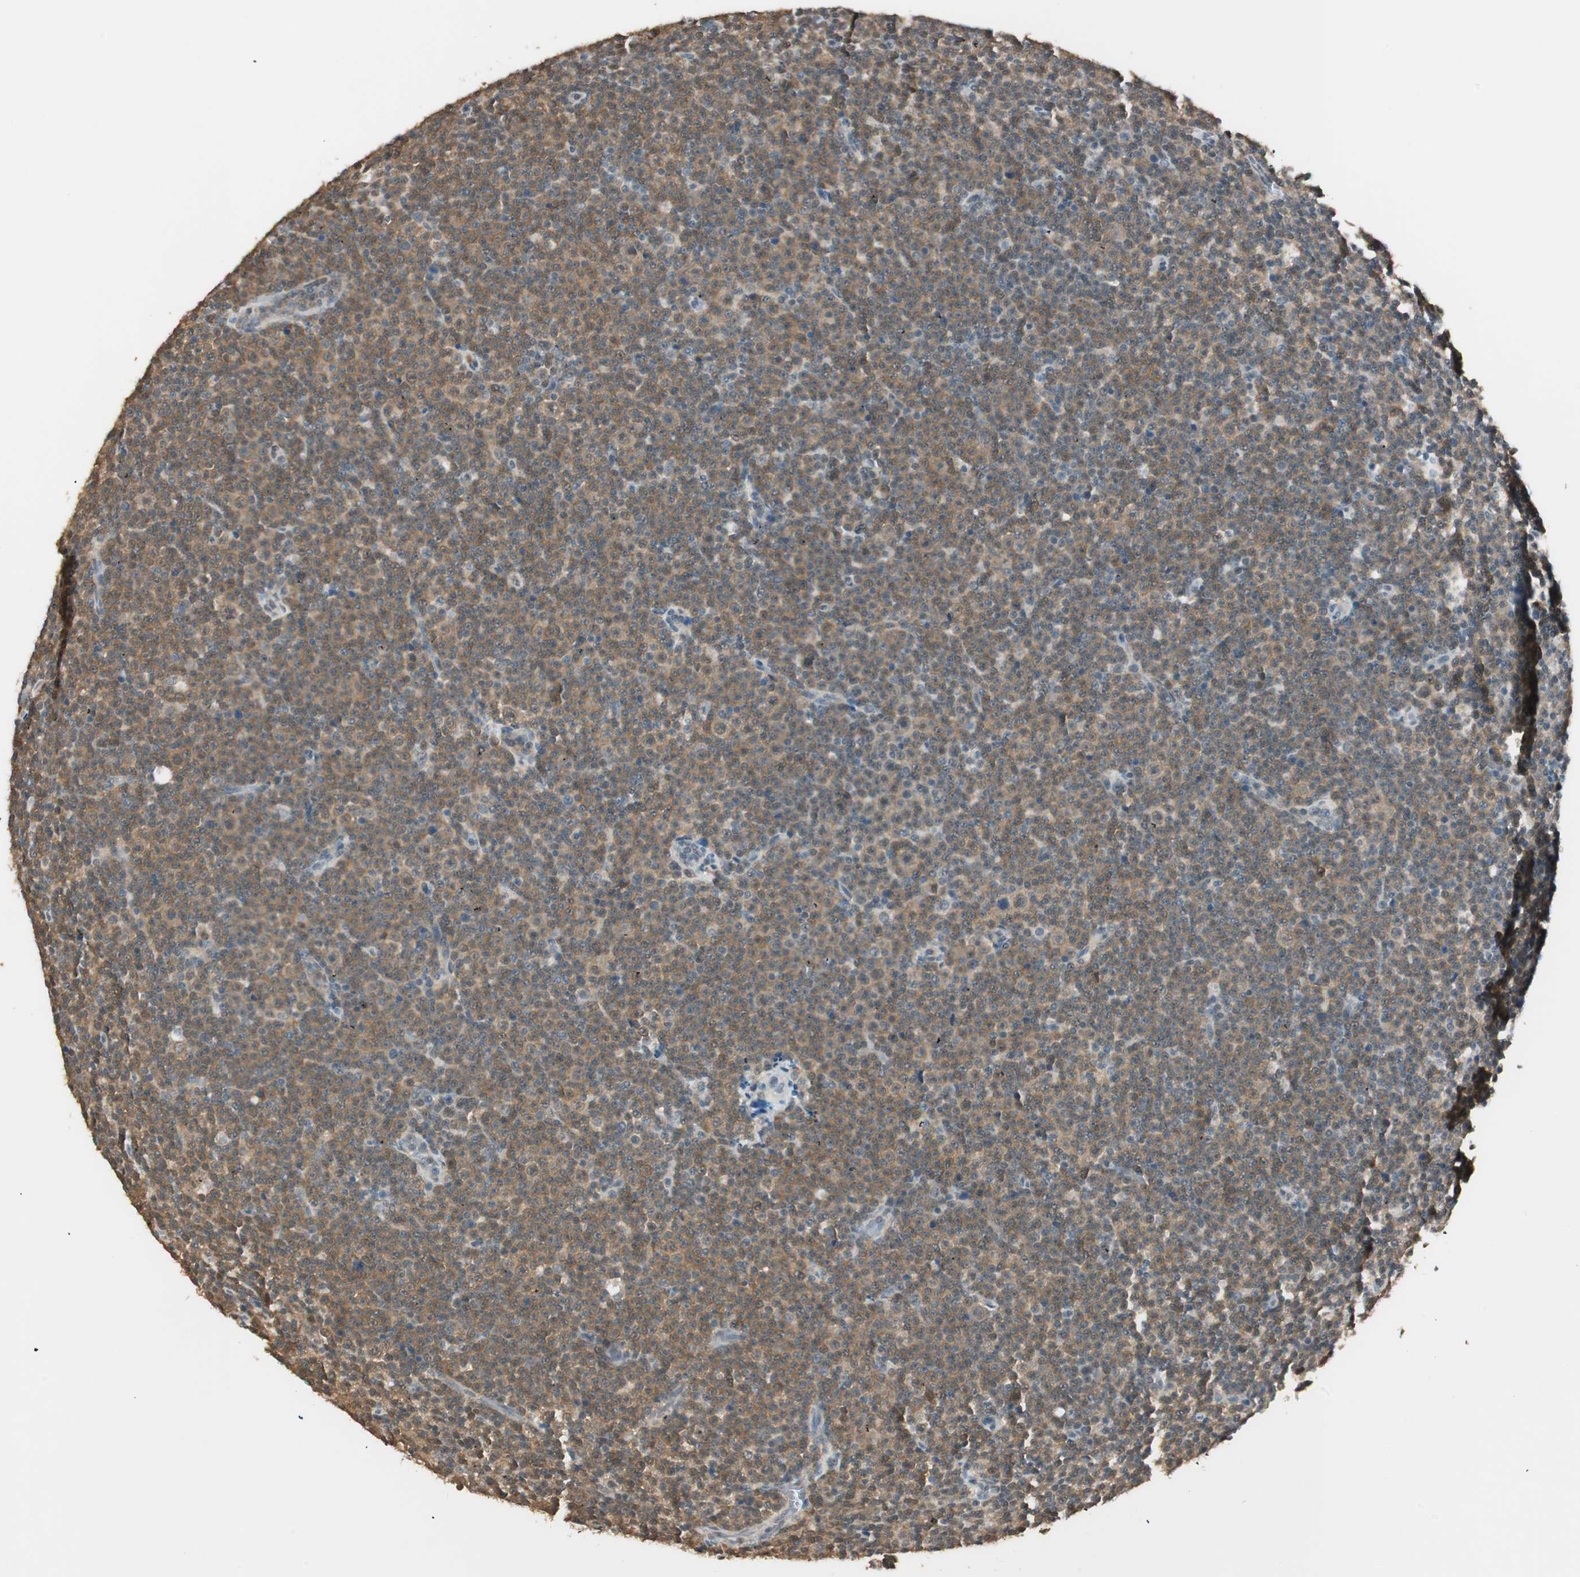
{"staining": {"intensity": "weak", "quantity": ">75%", "location": "cytoplasmic/membranous"}, "tissue": "lymphoma", "cell_type": "Tumor cells", "image_type": "cancer", "snomed": [{"axis": "morphology", "description": "Malignant lymphoma, non-Hodgkin's type, Low grade"}, {"axis": "topography", "description": "Lymph node"}], "caption": "Protein analysis of low-grade malignant lymphoma, non-Hodgkin's type tissue exhibits weak cytoplasmic/membranous staining in approximately >75% of tumor cells.", "gene": "USP5", "patient": {"sex": "female", "age": 67}}